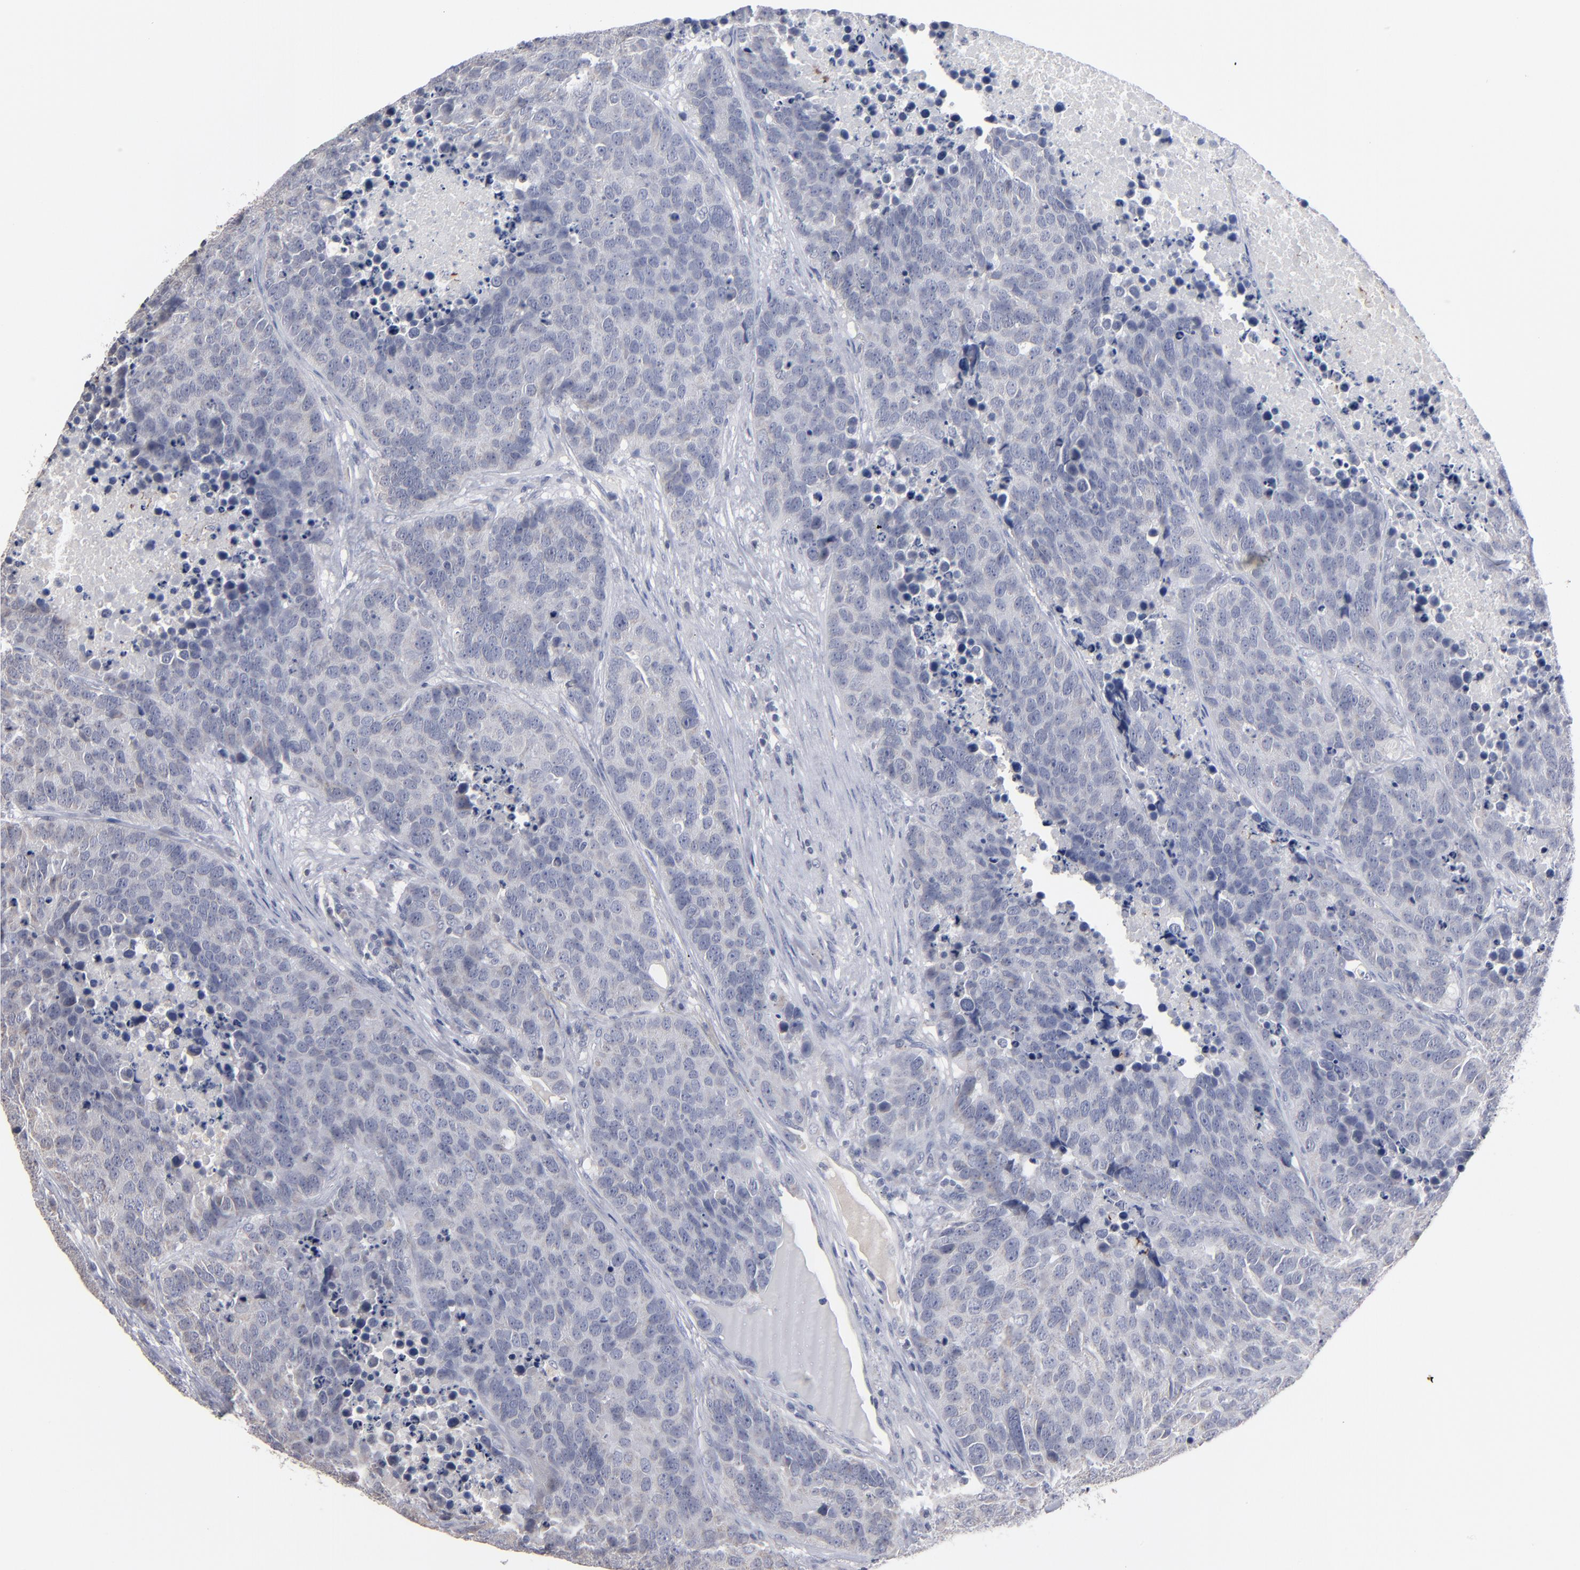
{"staining": {"intensity": "weak", "quantity": "<25%", "location": "cytoplasmic/membranous"}, "tissue": "carcinoid", "cell_type": "Tumor cells", "image_type": "cancer", "snomed": [{"axis": "morphology", "description": "Carcinoid, malignant, NOS"}, {"axis": "topography", "description": "Lung"}], "caption": "Human carcinoid (malignant) stained for a protein using immunohistochemistry shows no expression in tumor cells.", "gene": "RPH3A", "patient": {"sex": "male", "age": 60}}